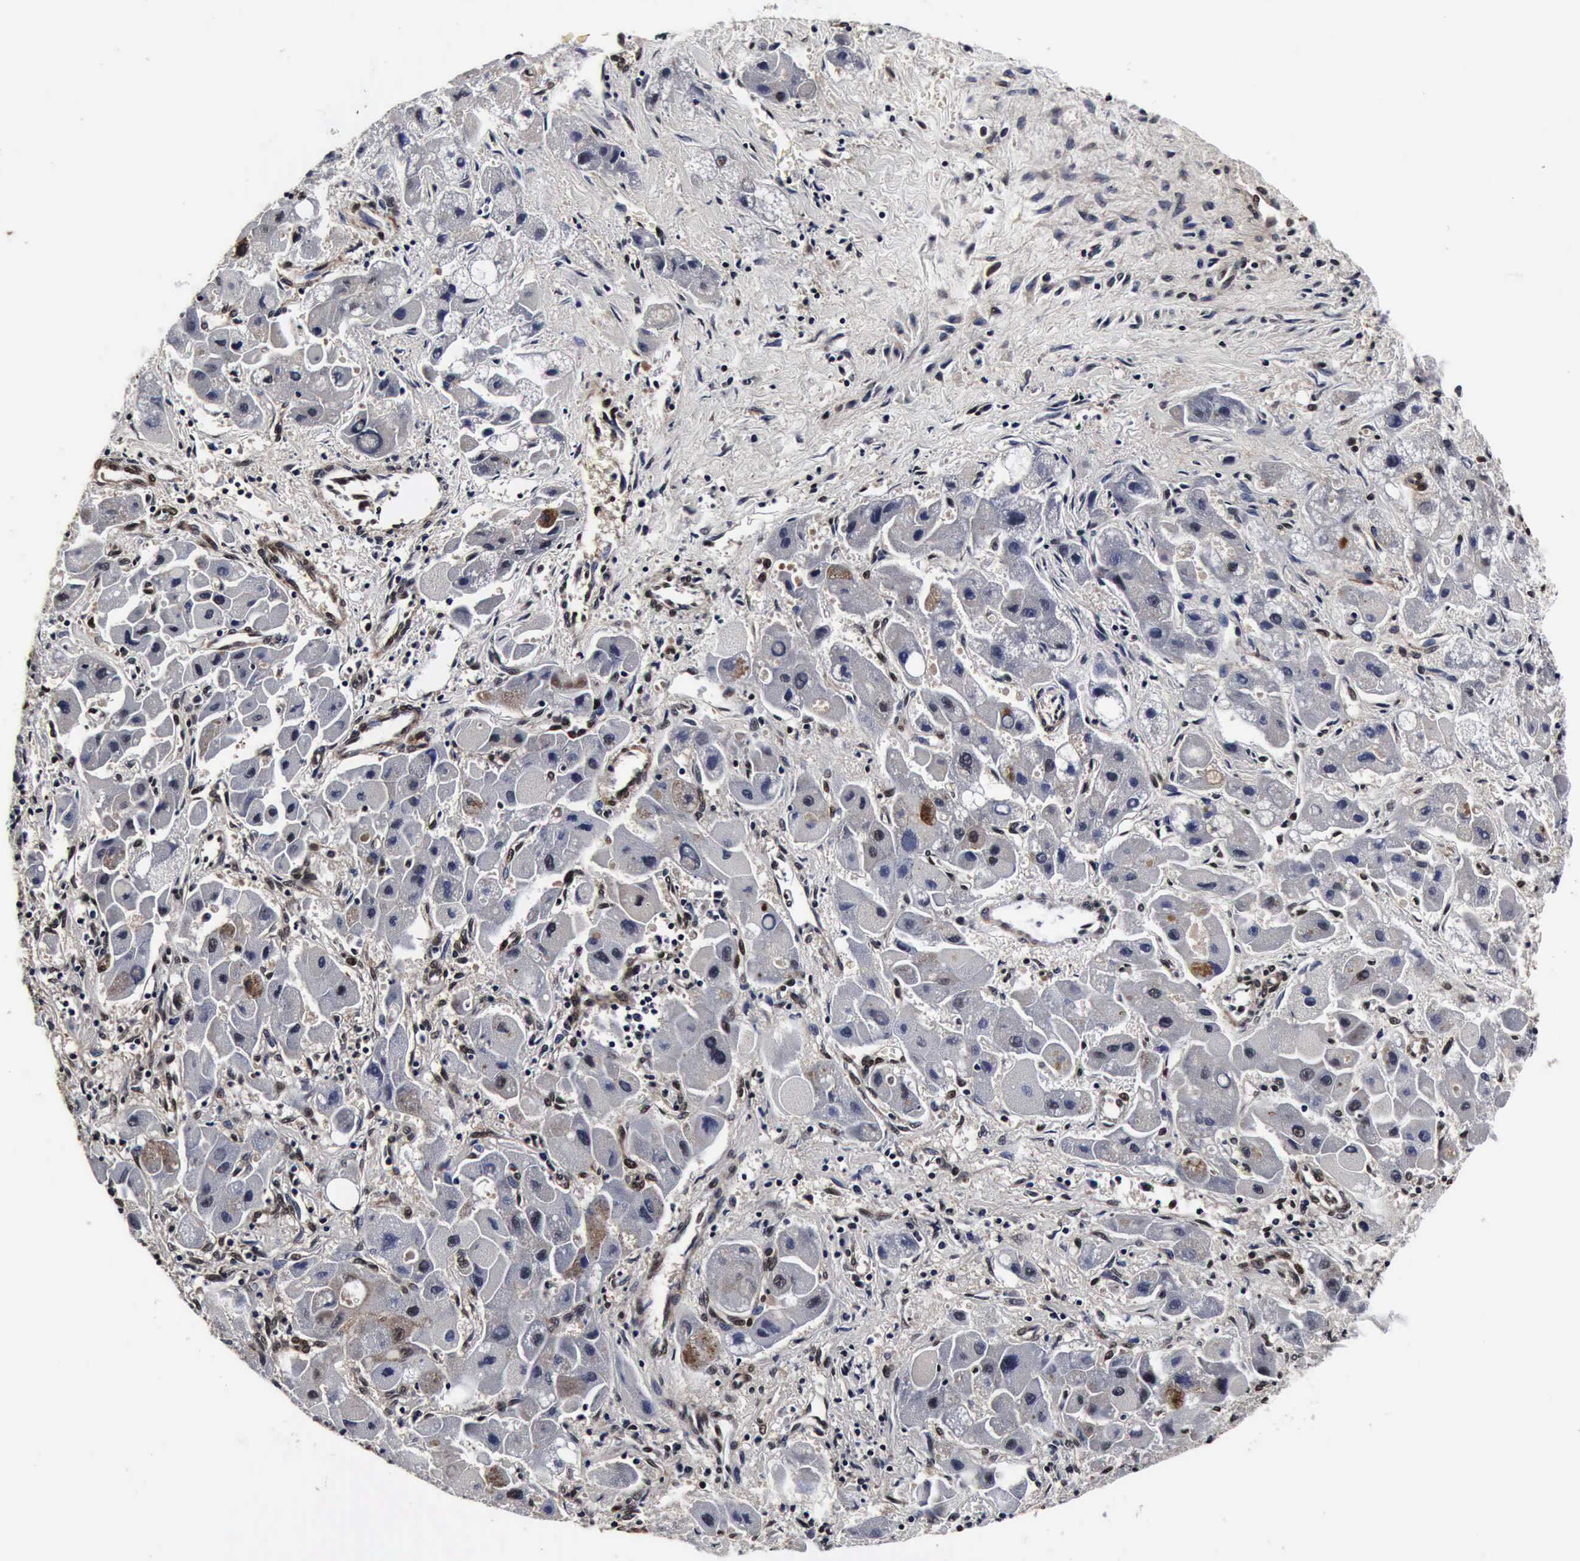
{"staining": {"intensity": "negative", "quantity": "none", "location": "none"}, "tissue": "liver cancer", "cell_type": "Tumor cells", "image_type": "cancer", "snomed": [{"axis": "morphology", "description": "Carcinoma, Hepatocellular, NOS"}, {"axis": "topography", "description": "Liver"}], "caption": "Tumor cells show no significant positivity in liver cancer (hepatocellular carcinoma).", "gene": "UBC", "patient": {"sex": "male", "age": 24}}